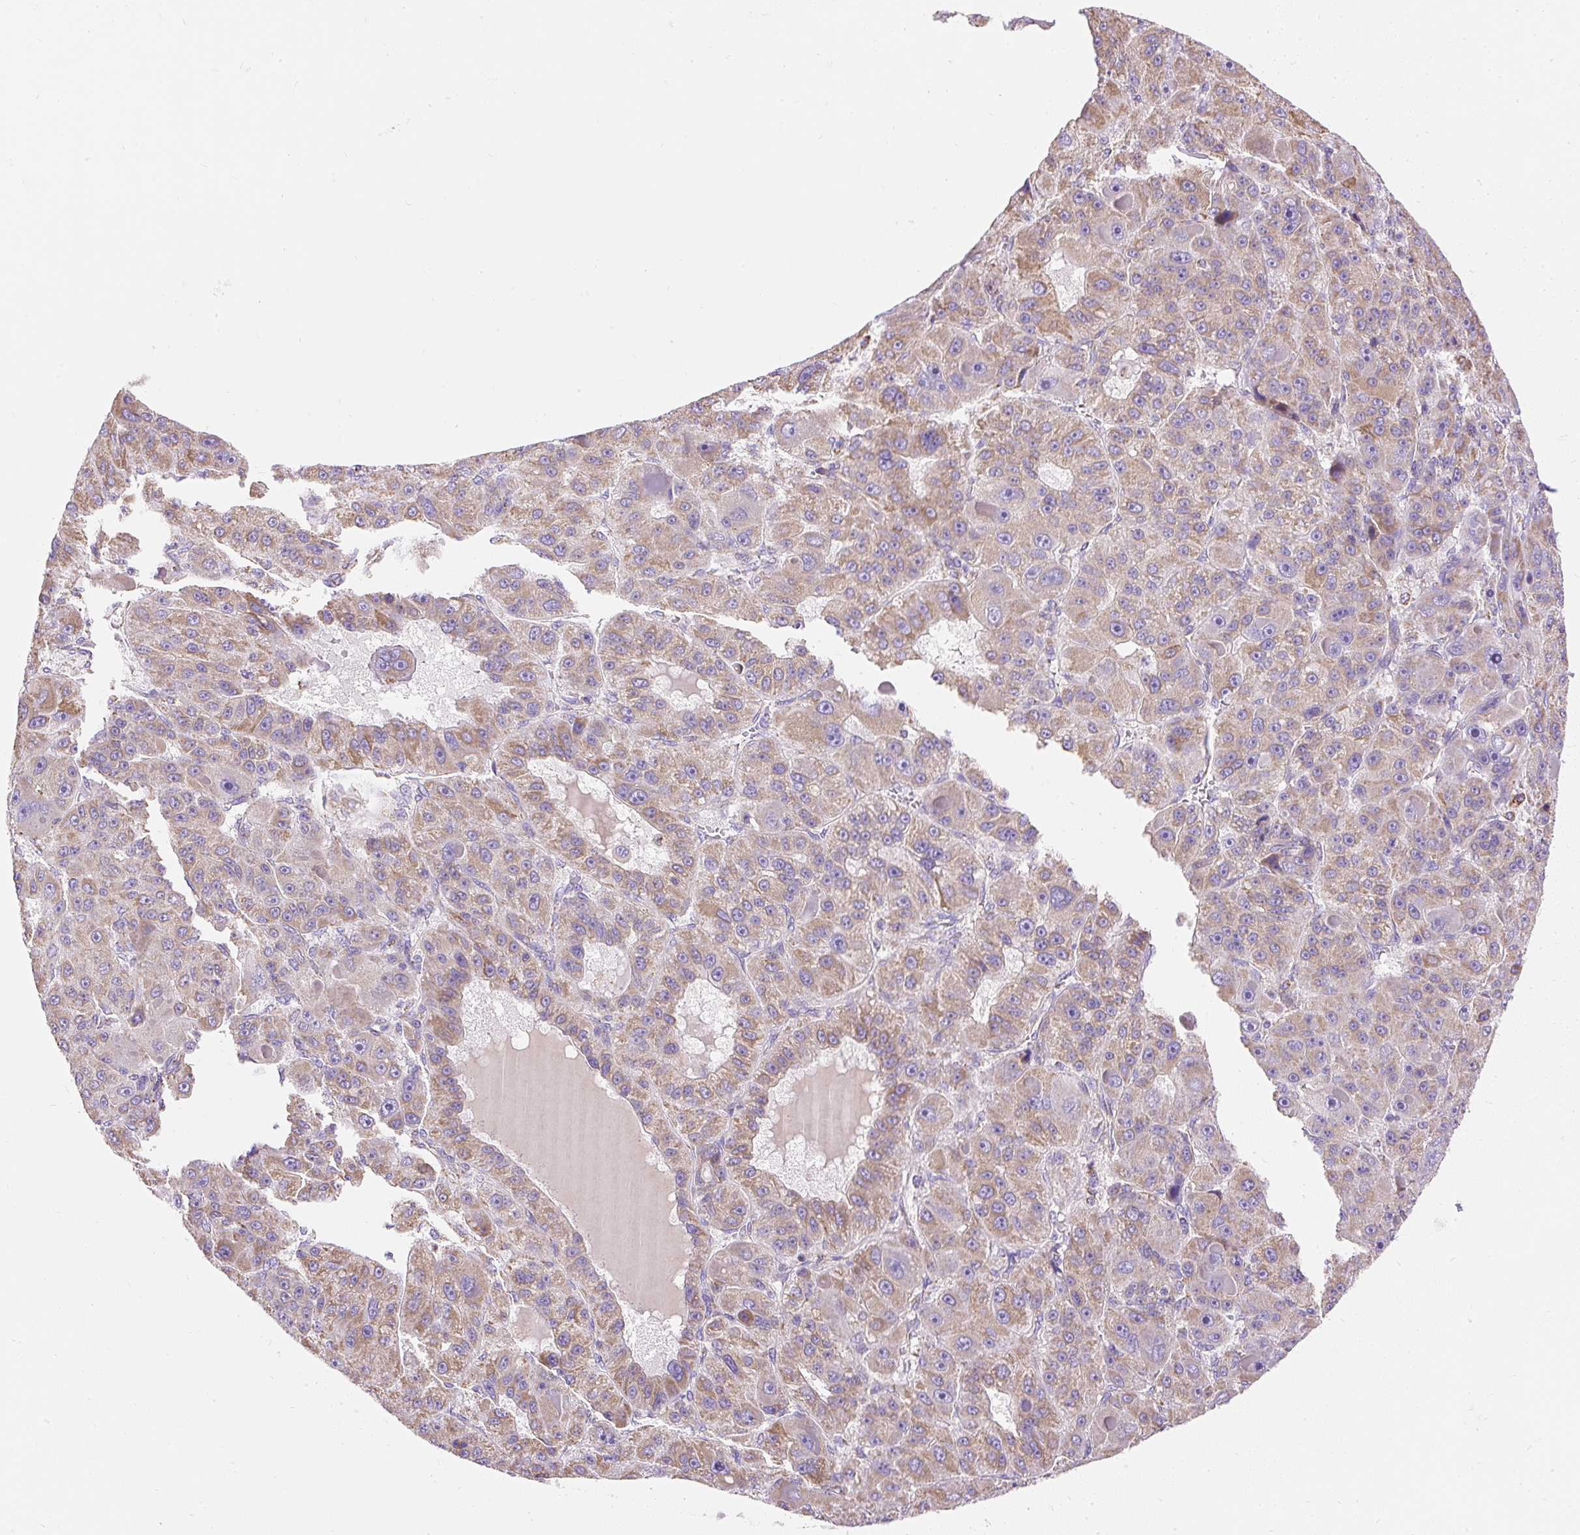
{"staining": {"intensity": "moderate", "quantity": ">75%", "location": "cytoplasmic/membranous"}, "tissue": "liver cancer", "cell_type": "Tumor cells", "image_type": "cancer", "snomed": [{"axis": "morphology", "description": "Carcinoma, Hepatocellular, NOS"}, {"axis": "topography", "description": "Liver"}], "caption": "Immunohistochemistry (DAB (3,3'-diaminobenzidine)) staining of human liver cancer (hepatocellular carcinoma) reveals moderate cytoplasmic/membranous protein positivity in approximately >75% of tumor cells.", "gene": "DAAM2", "patient": {"sex": "male", "age": 76}}